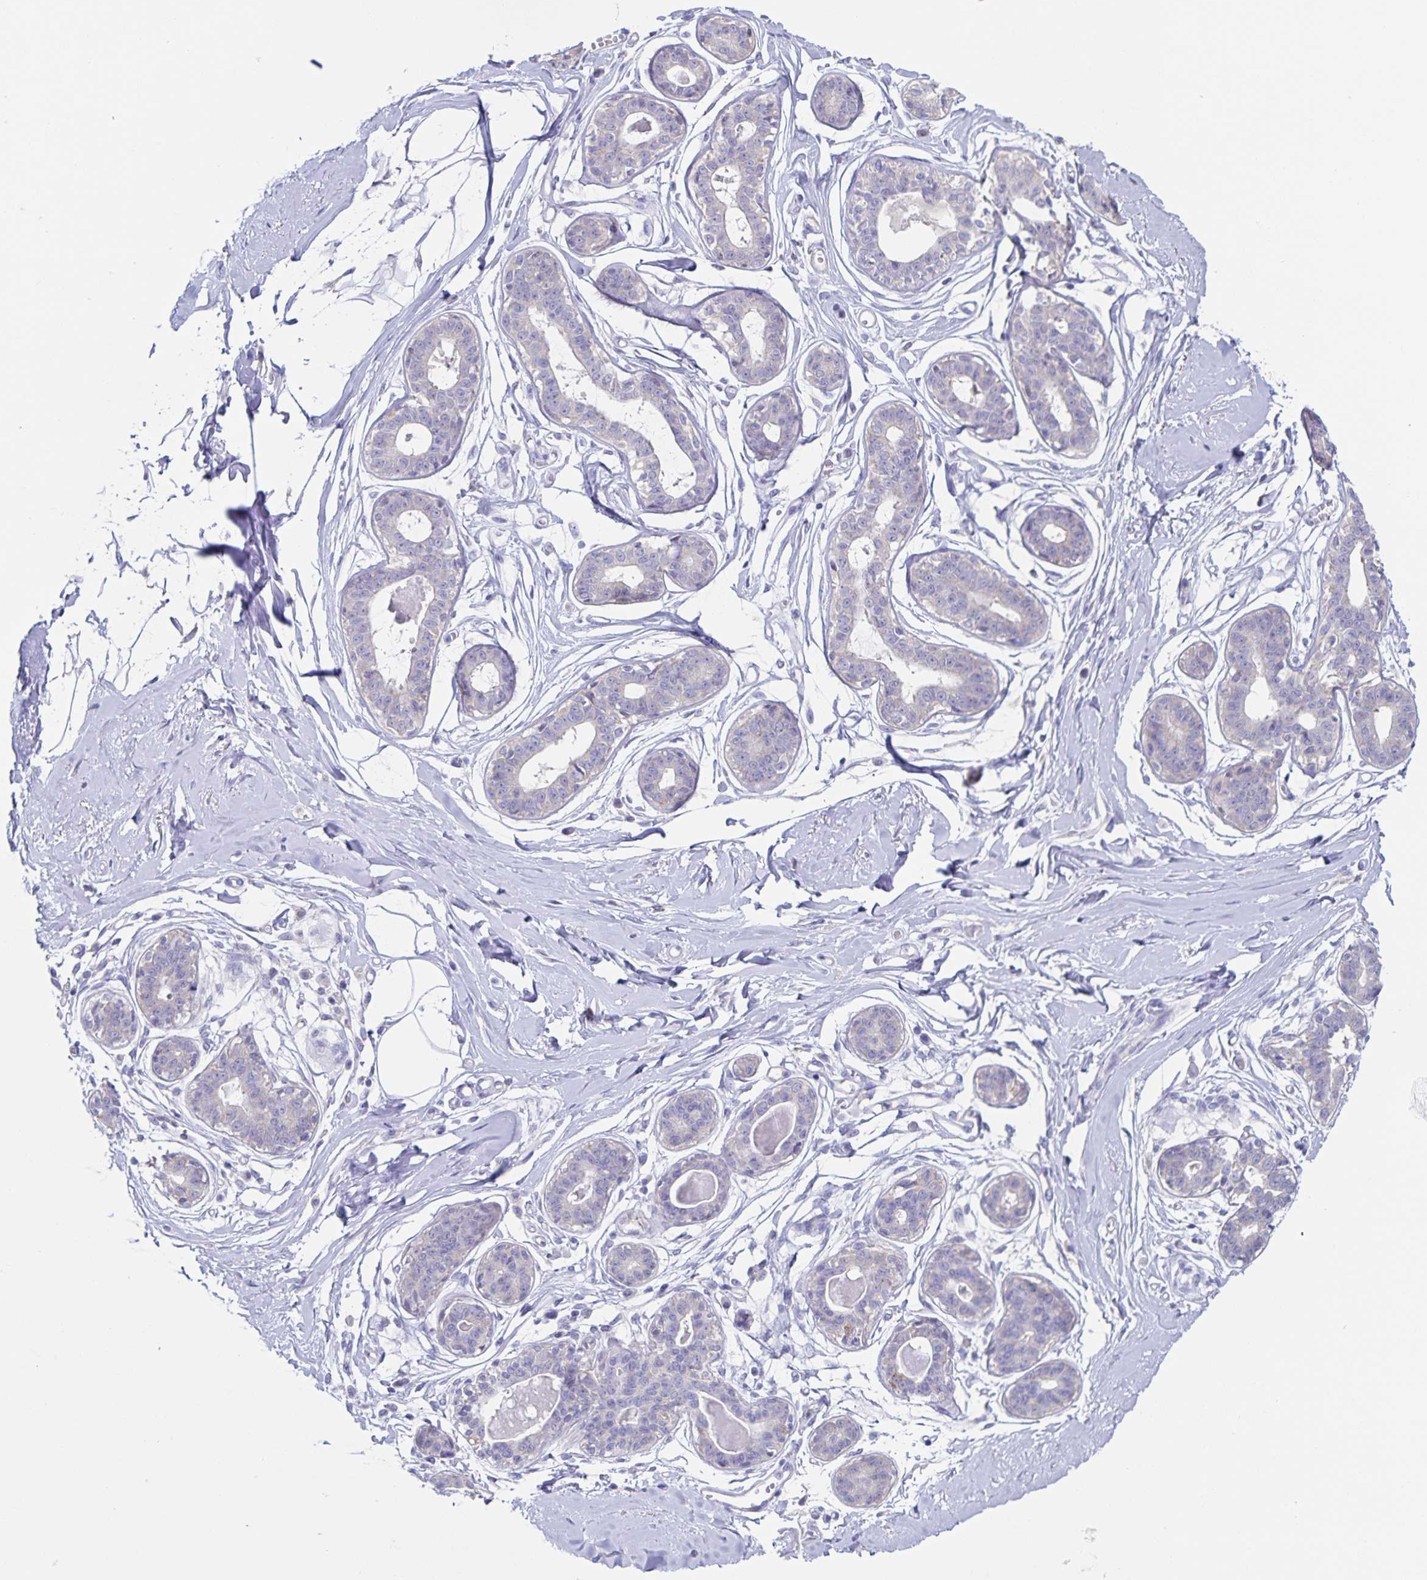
{"staining": {"intensity": "negative", "quantity": "none", "location": "none"}, "tissue": "breast", "cell_type": "Adipocytes", "image_type": "normal", "snomed": [{"axis": "morphology", "description": "Normal tissue, NOS"}, {"axis": "topography", "description": "Breast"}], "caption": "The immunohistochemistry photomicrograph has no significant staining in adipocytes of breast.", "gene": "RPL36A", "patient": {"sex": "female", "age": 45}}